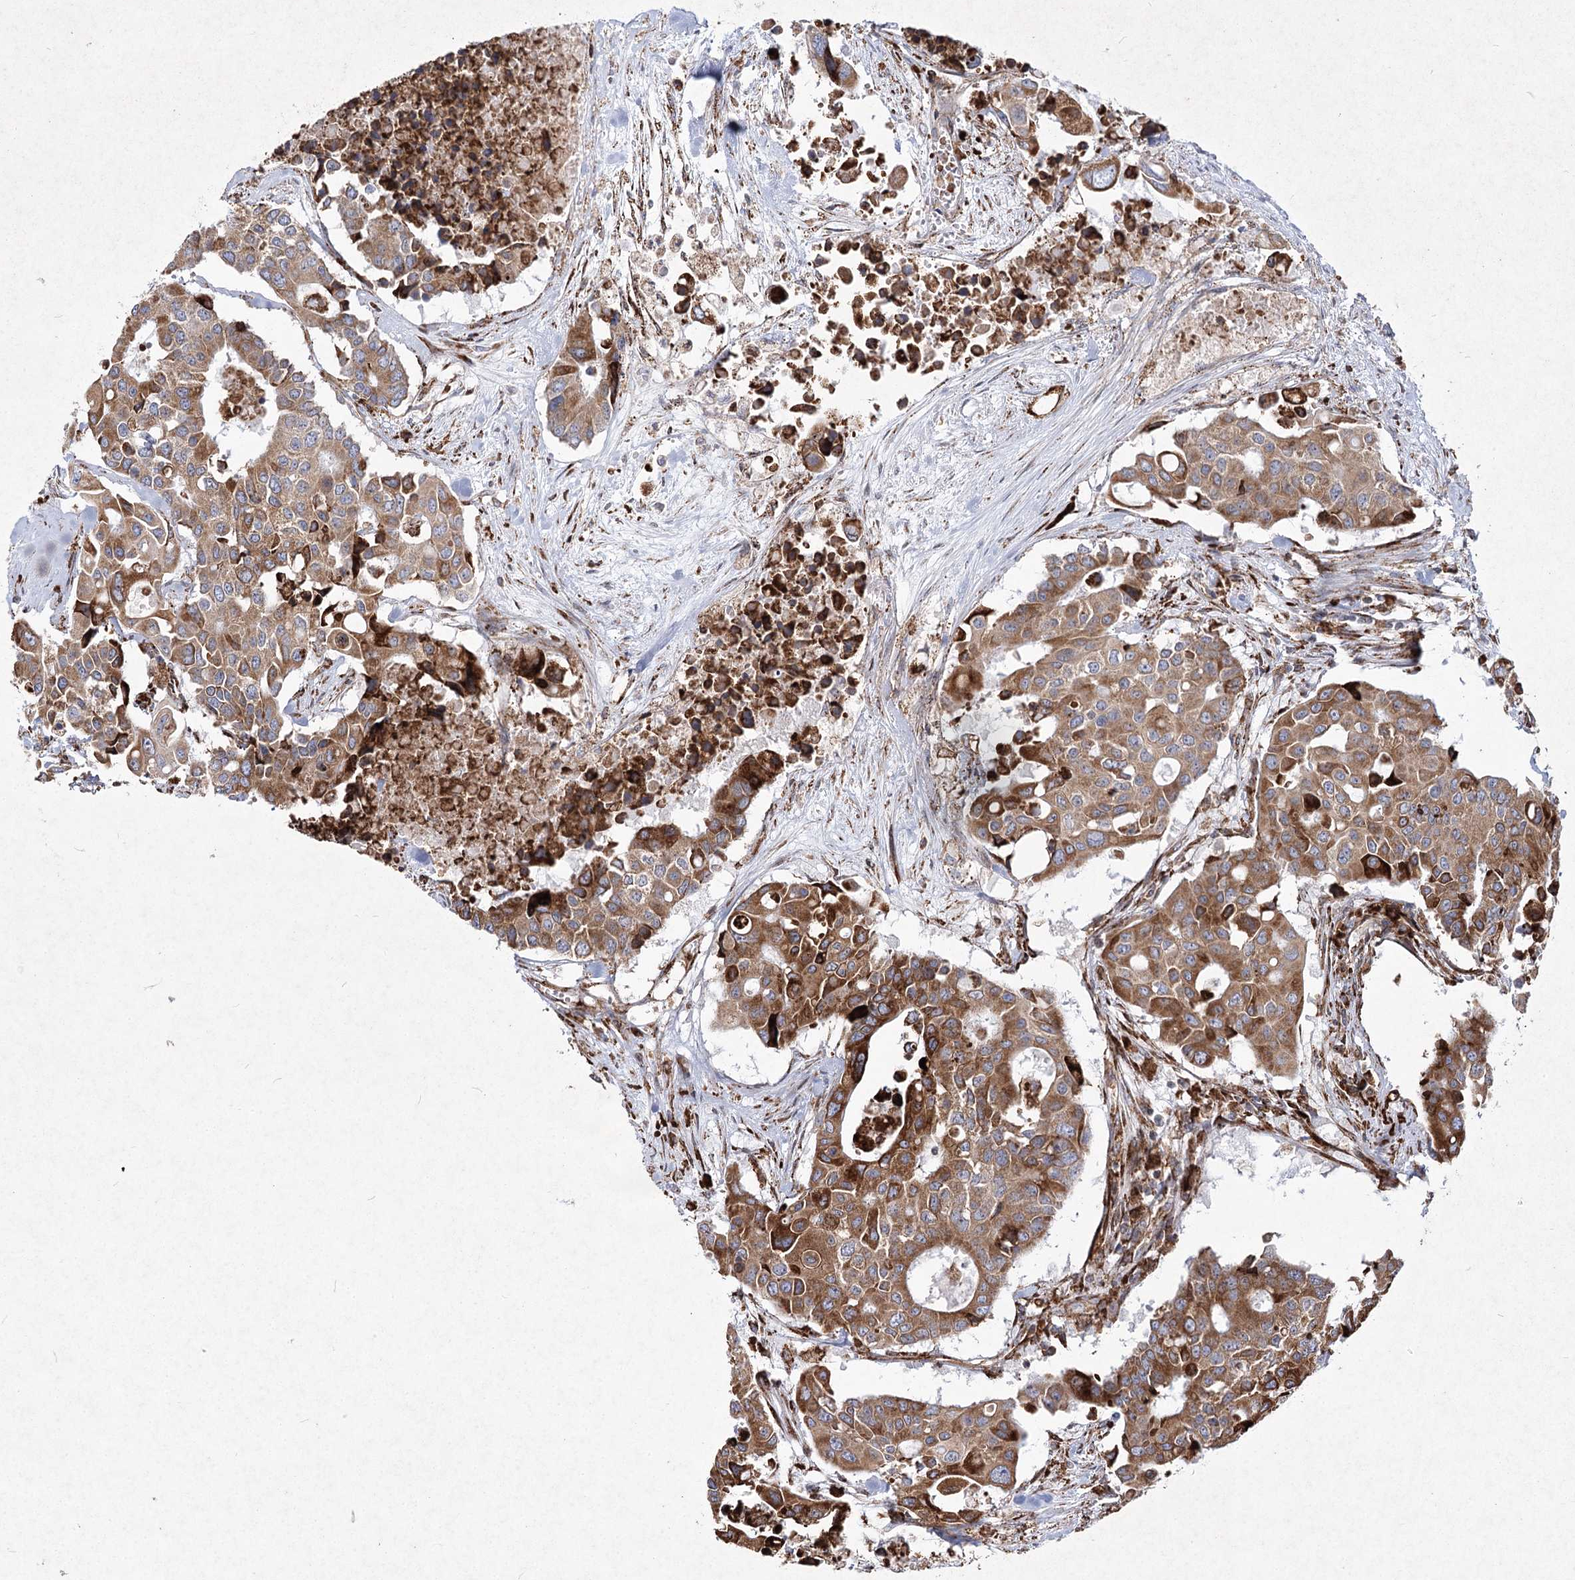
{"staining": {"intensity": "moderate", "quantity": ">75%", "location": "cytoplasmic/membranous"}, "tissue": "colorectal cancer", "cell_type": "Tumor cells", "image_type": "cancer", "snomed": [{"axis": "morphology", "description": "Adenocarcinoma, NOS"}, {"axis": "topography", "description": "Colon"}], "caption": "Colorectal adenocarcinoma was stained to show a protein in brown. There is medium levels of moderate cytoplasmic/membranous expression in approximately >75% of tumor cells. (Stains: DAB in brown, nuclei in blue, Microscopy: brightfield microscopy at high magnification).", "gene": "NHLRC2", "patient": {"sex": "male", "age": 77}}